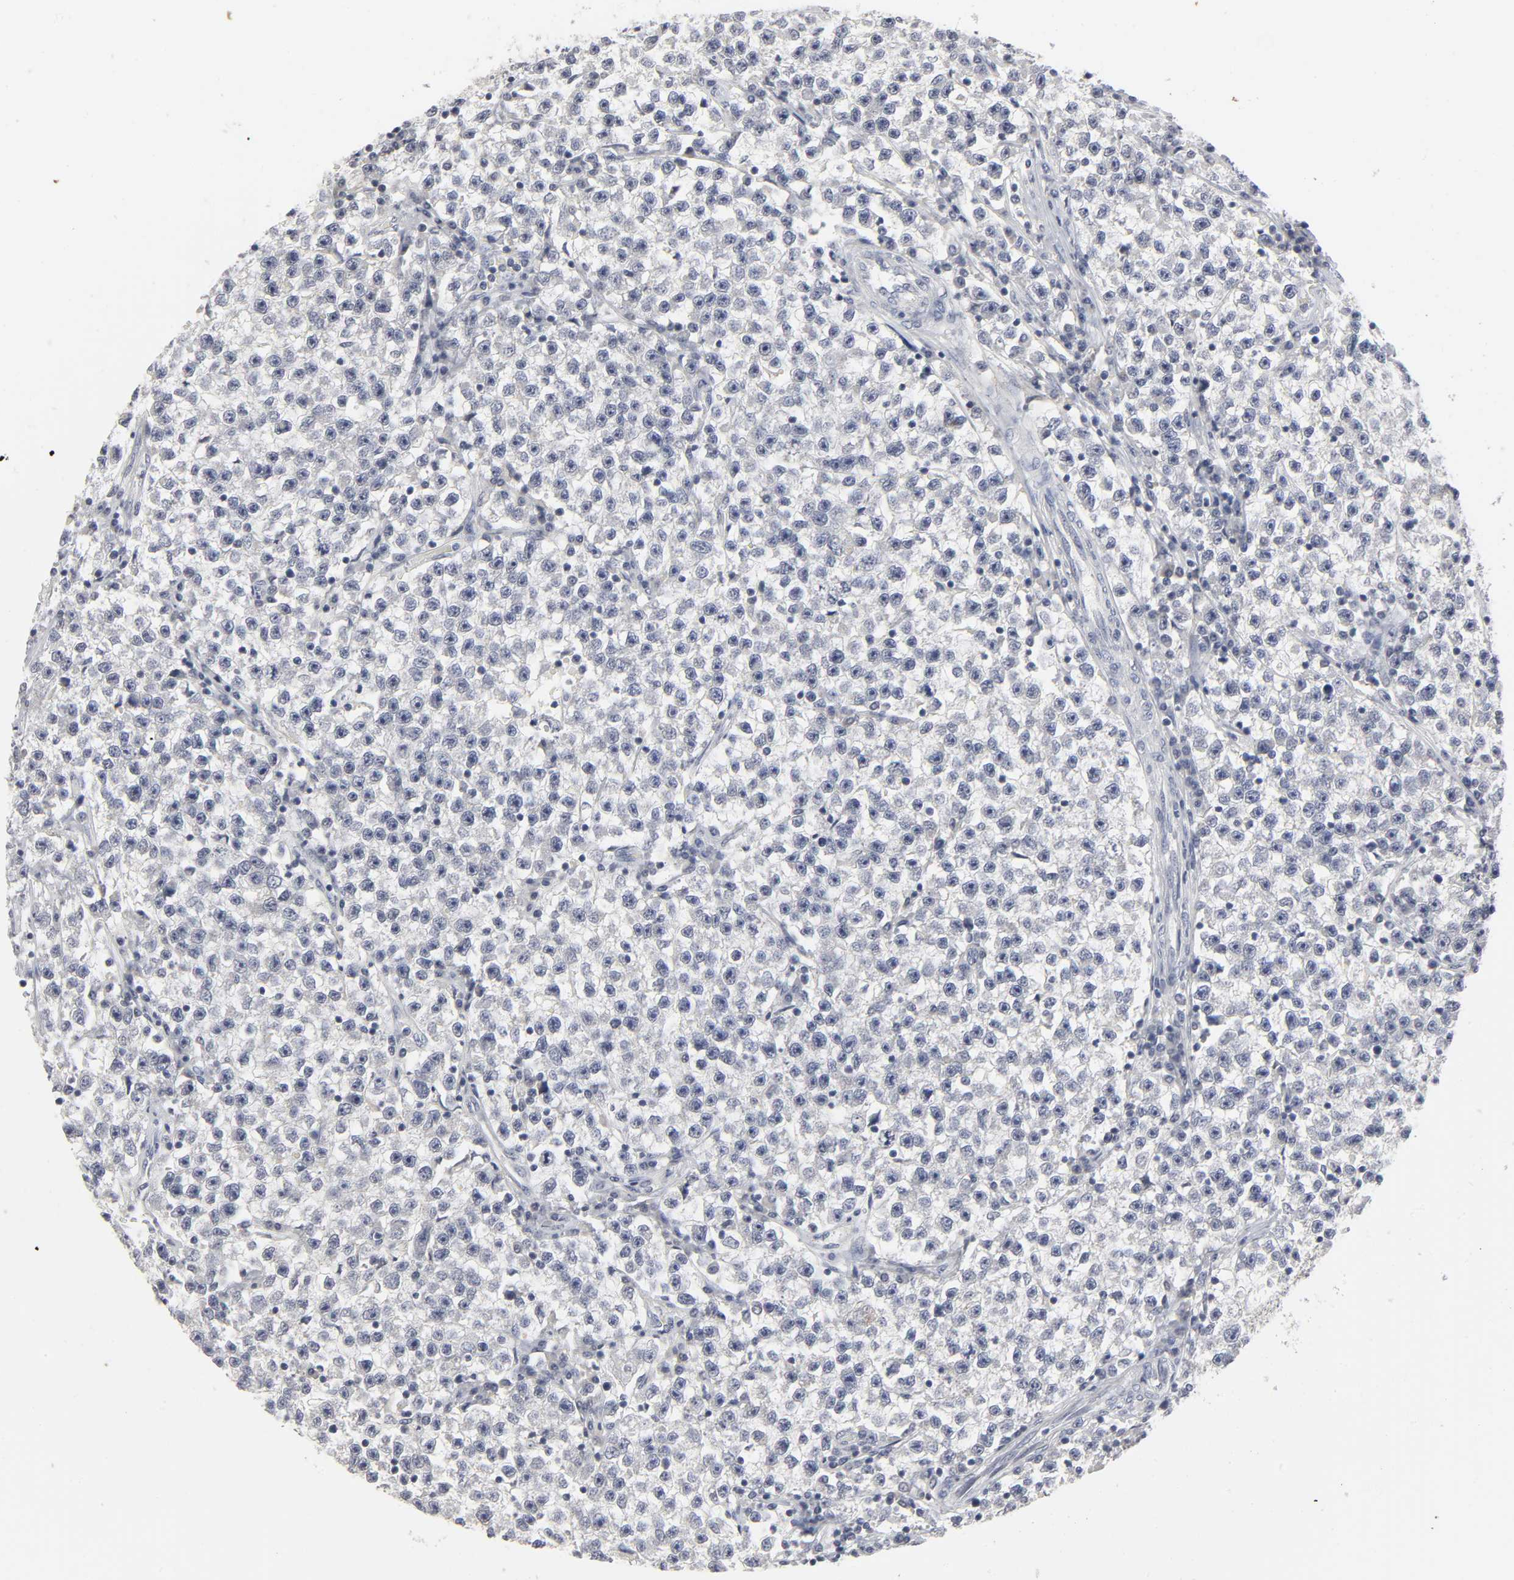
{"staining": {"intensity": "negative", "quantity": "none", "location": "none"}, "tissue": "testis cancer", "cell_type": "Tumor cells", "image_type": "cancer", "snomed": [{"axis": "morphology", "description": "Seminoma, NOS"}, {"axis": "topography", "description": "Testis"}], "caption": "This photomicrograph is of testis cancer (seminoma) stained with immunohistochemistry (IHC) to label a protein in brown with the nuclei are counter-stained blue. There is no positivity in tumor cells.", "gene": "TCAP", "patient": {"sex": "male", "age": 22}}